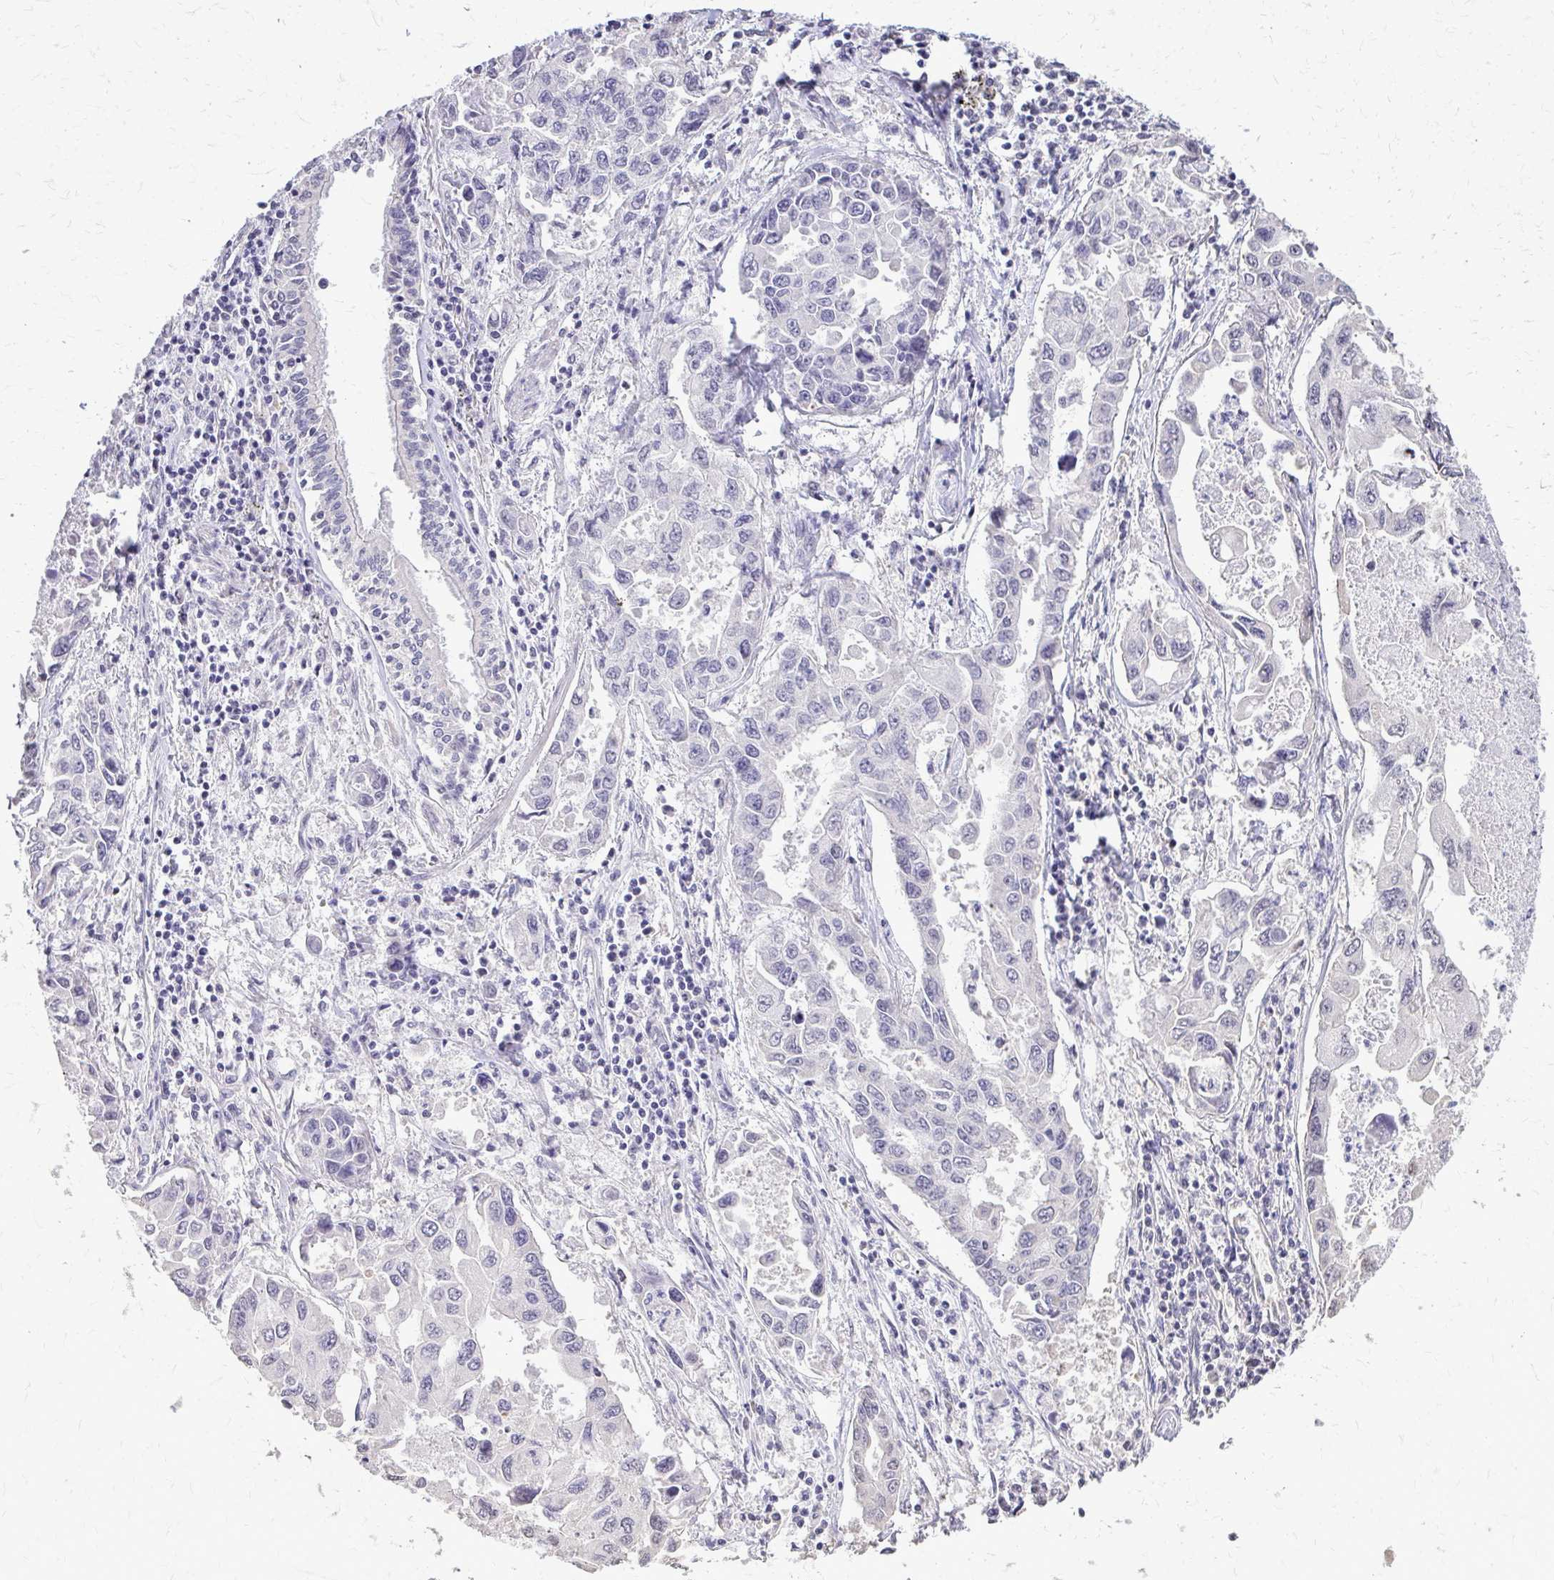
{"staining": {"intensity": "negative", "quantity": "none", "location": "none"}, "tissue": "lung cancer", "cell_type": "Tumor cells", "image_type": "cancer", "snomed": [{"axis": "morphology", "description": "Adenocarcinoma, NOS"}, {"axis": "topography", "description": "Lung"}], "caption": "The immunohistochemistry image has no significant positivity in tumor cells of lung cancer (adenocarcinoma) tissue.", "gene": "AKAP5", "patient": {"sex": "male", "age": 64}}